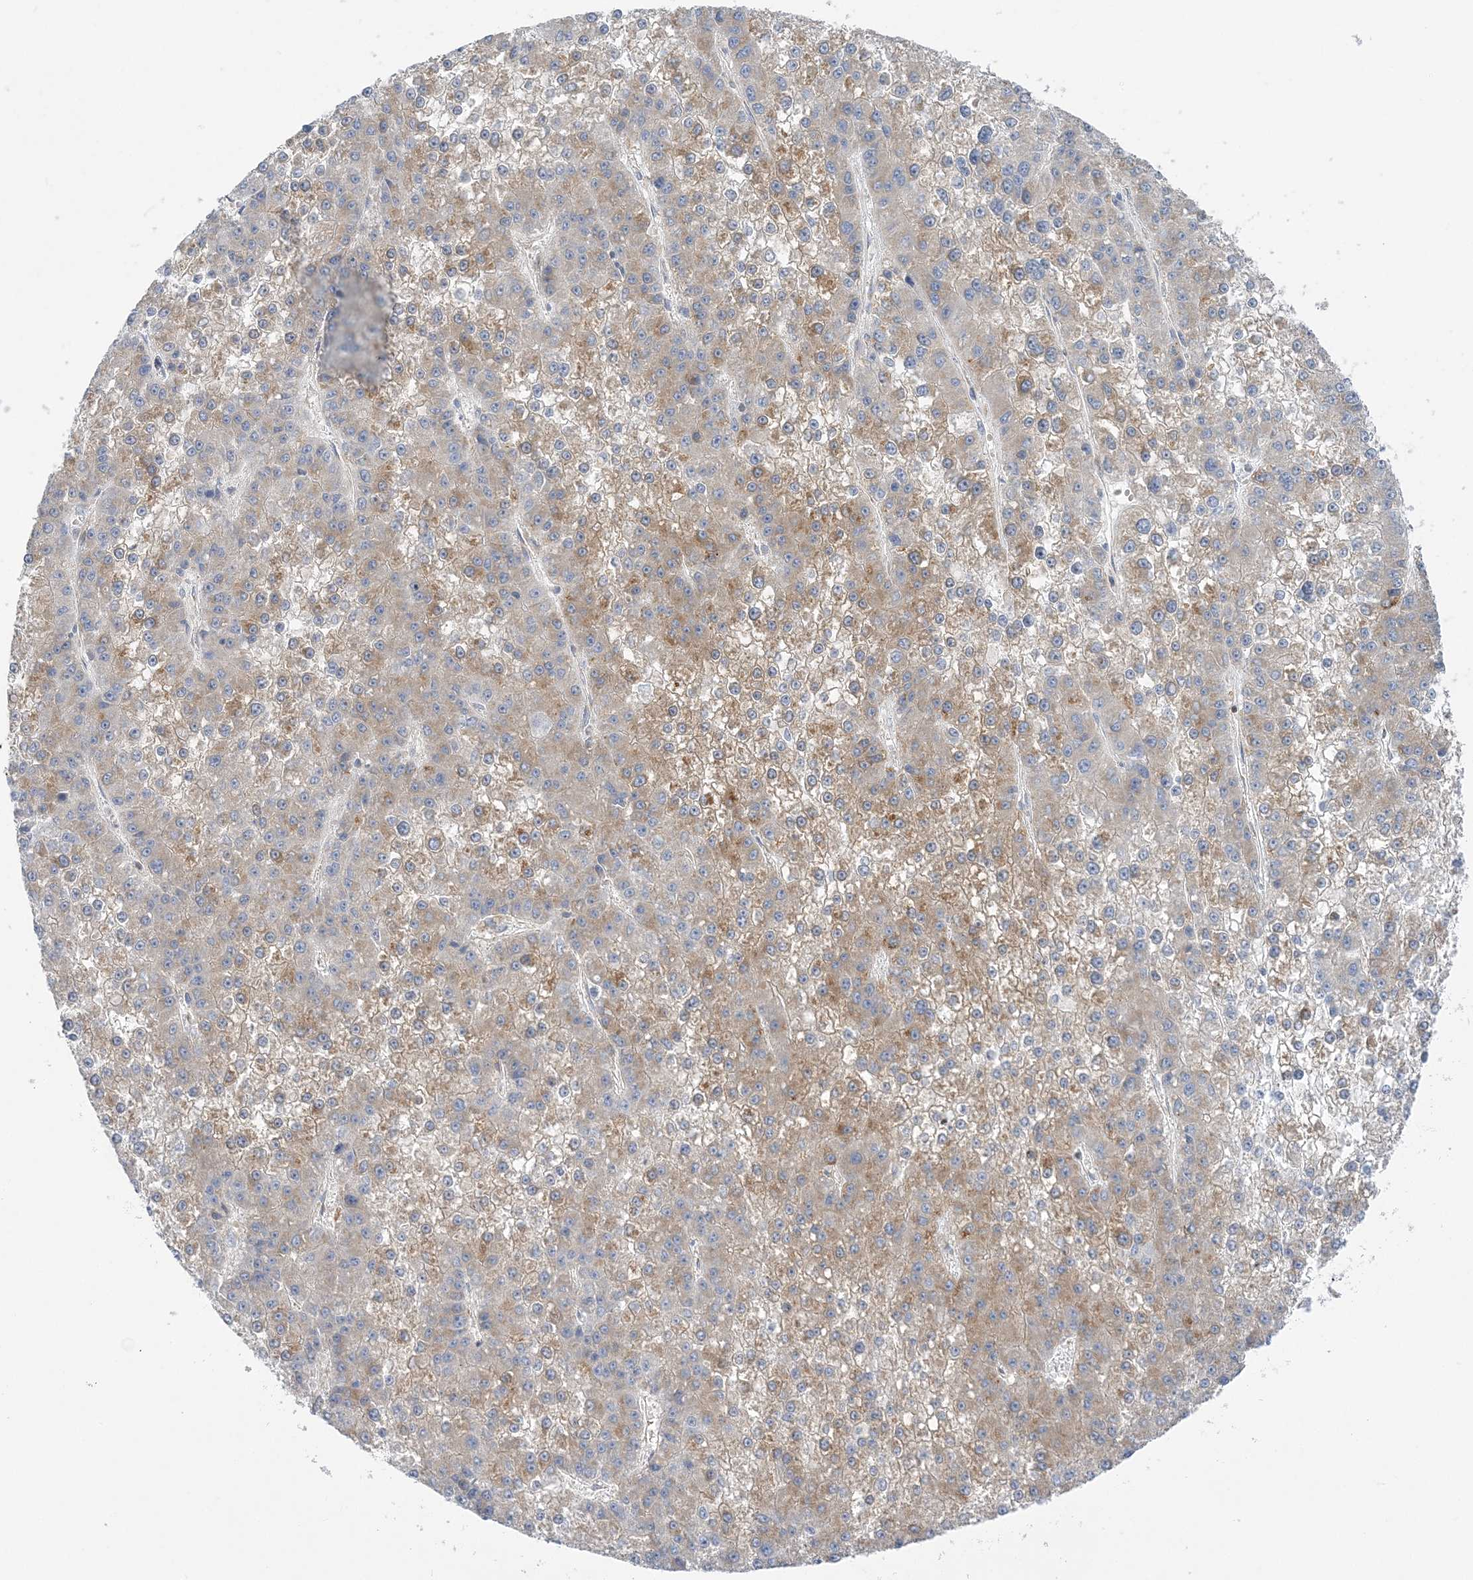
{"staining": {"intensity": "moderate", "quantity": "<25%", "location": "cytoplasmic/membranous"}, "tissue": "liver cancer", "cell_type": "Tumor cells", "image_type": "cancer", "snomed": [{"axis": "morphology", "description": "Carcinoma, Hepatocellular, NOS"}, {"axis": "topography", "description": "Liver"}], "caption": "Liver cancer (hepatocellular carcinoma) stained for a protein (brown) shows moderate cytoplasmic/membranous positive expression in approximately <25% of tumor cells.", "gene": "FAM114A2", "patient": {"sex": "female", "age": 73}}